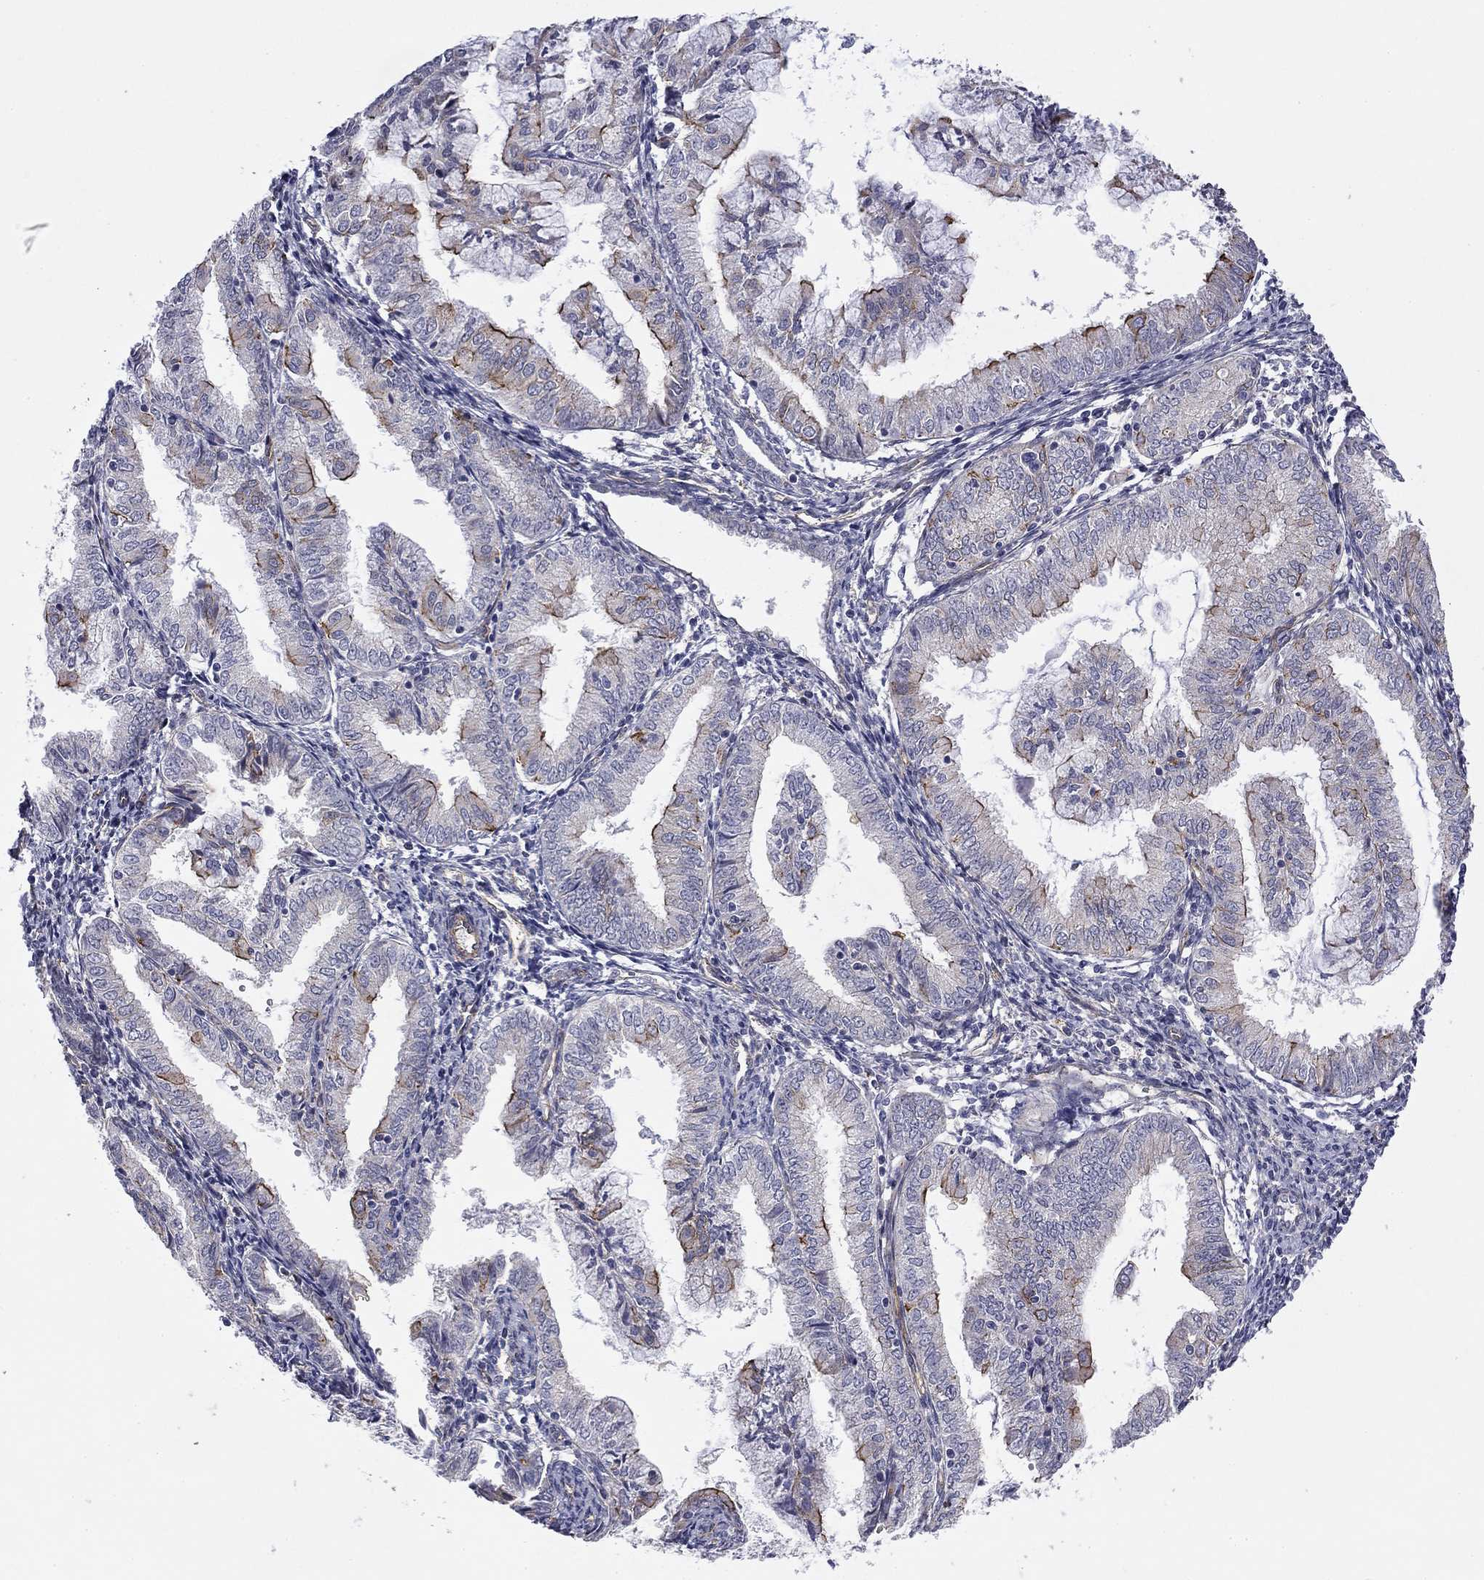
{"staining": {"intensity": "strong", "quantity": "<25%", "location": "cytoplasmic/membranous"}, "tissue": "endometrial cancer", "cell_type": "Tumor cells", "image_type": "cancer", "snomed": [{"axis": "morphology", "description": "Adenocarcinoma, NOS"}, {"axis": "topography", "description": "Endometrium"}], "caption": "High-power microscopy captured an immunohistochemistry (IHC) photomicrograph of endometrial cancer (adenocarcinoma), revealing strong cytoplasmic/membranous staining in approximately <25% of tumor cells.", "gene": "TCHH", "patient": {"sex": "female", "age": 56}}